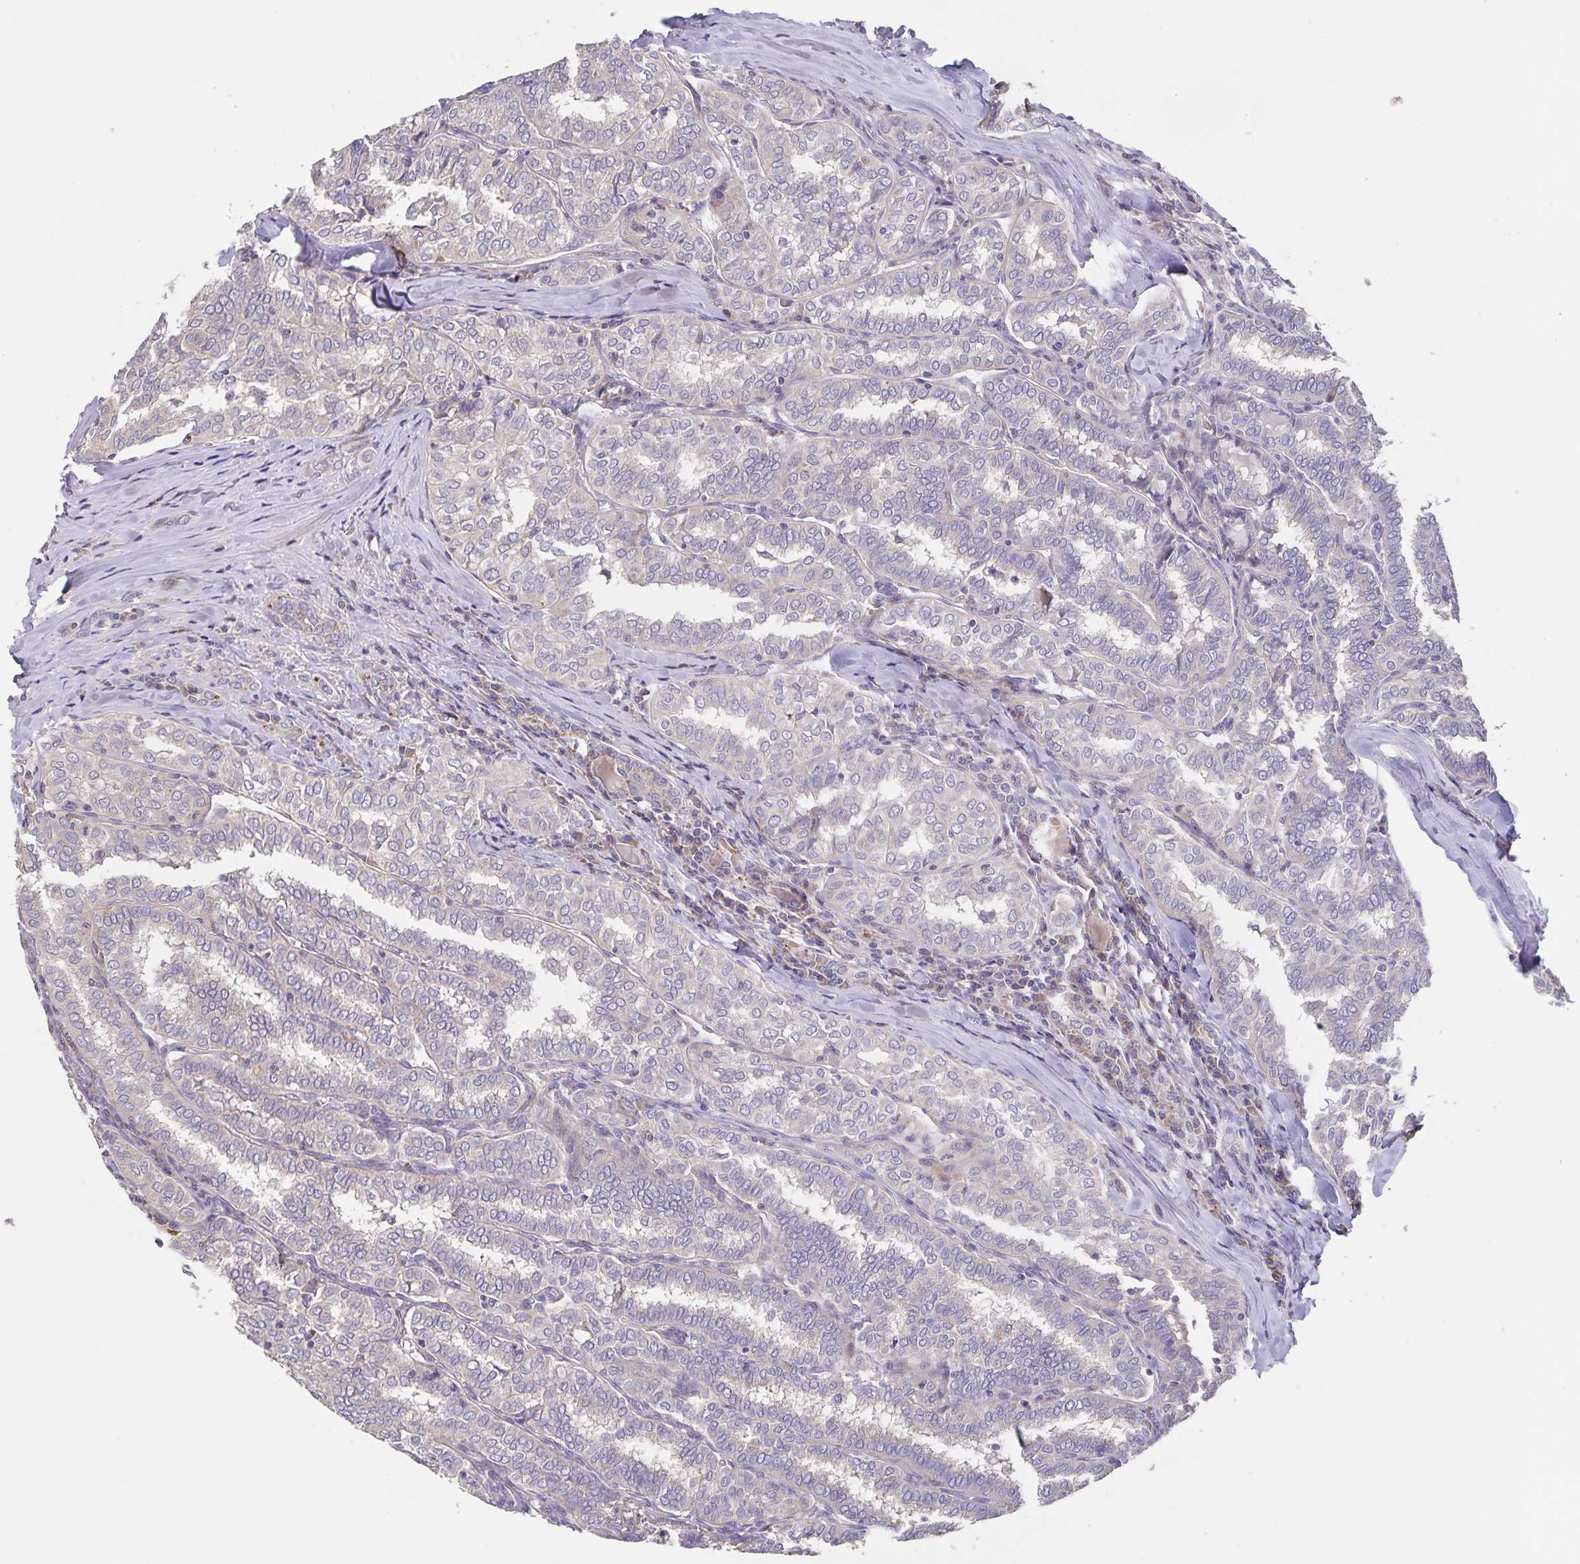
{"staining": {"intensity": "negative", "quantity": "none", "location": "none"}, "tissue": "thyroid cancer", "cell_type": "Tumor cells", "image_type": "cancer", "snomed": [{"axis": "morphology", "description": "Papillary adenocarcinoma, NOS"}, {"axis": "topography", "description": "Thyroid gland"}], "caption": "There is no significant expression in tumor cells of papillary adenocarcinoma (thyroid).", "gene": "FBXL16", "patient": {"sex": "female", "age": 30}}